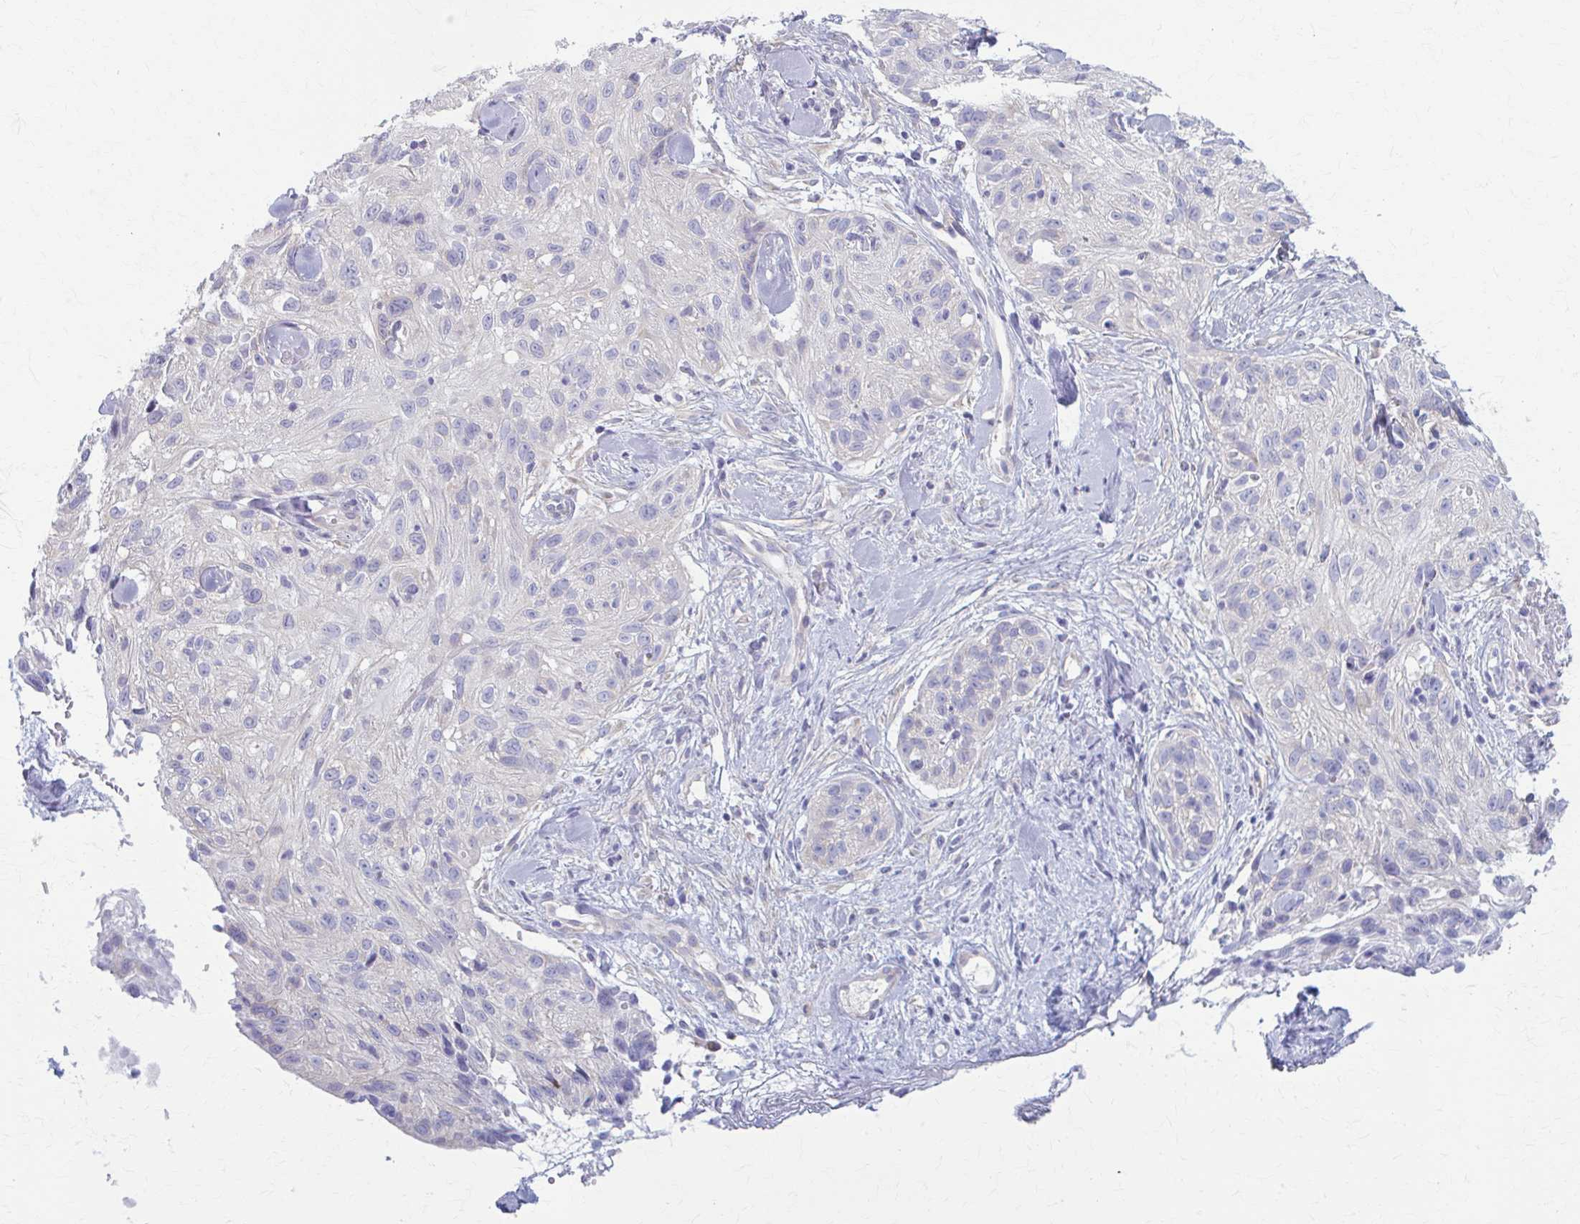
{"staining": {"intensity": "negative", "quantity": "none", "location": "none"}, "tissue": "skin cancer", "cell_type": "Tumor cells", "image_type": "cancer", "snomed": [{"axis": "morphology", "description": "Squamous cell carcinoma, NOS"}, {"axis": "topography", "description": "Skin"}], "caption": "DAB immunohistochemical staining of human skin squamous cell carcinoma reveals no significant positivity in tumor cells. (DAB (3,3'-diaminobenzidine) immunohistochemistry (IHC) with hematoxylin counter stain).", "gene": "PRKRA", "patient": {"sex": "male", "age": 82}}